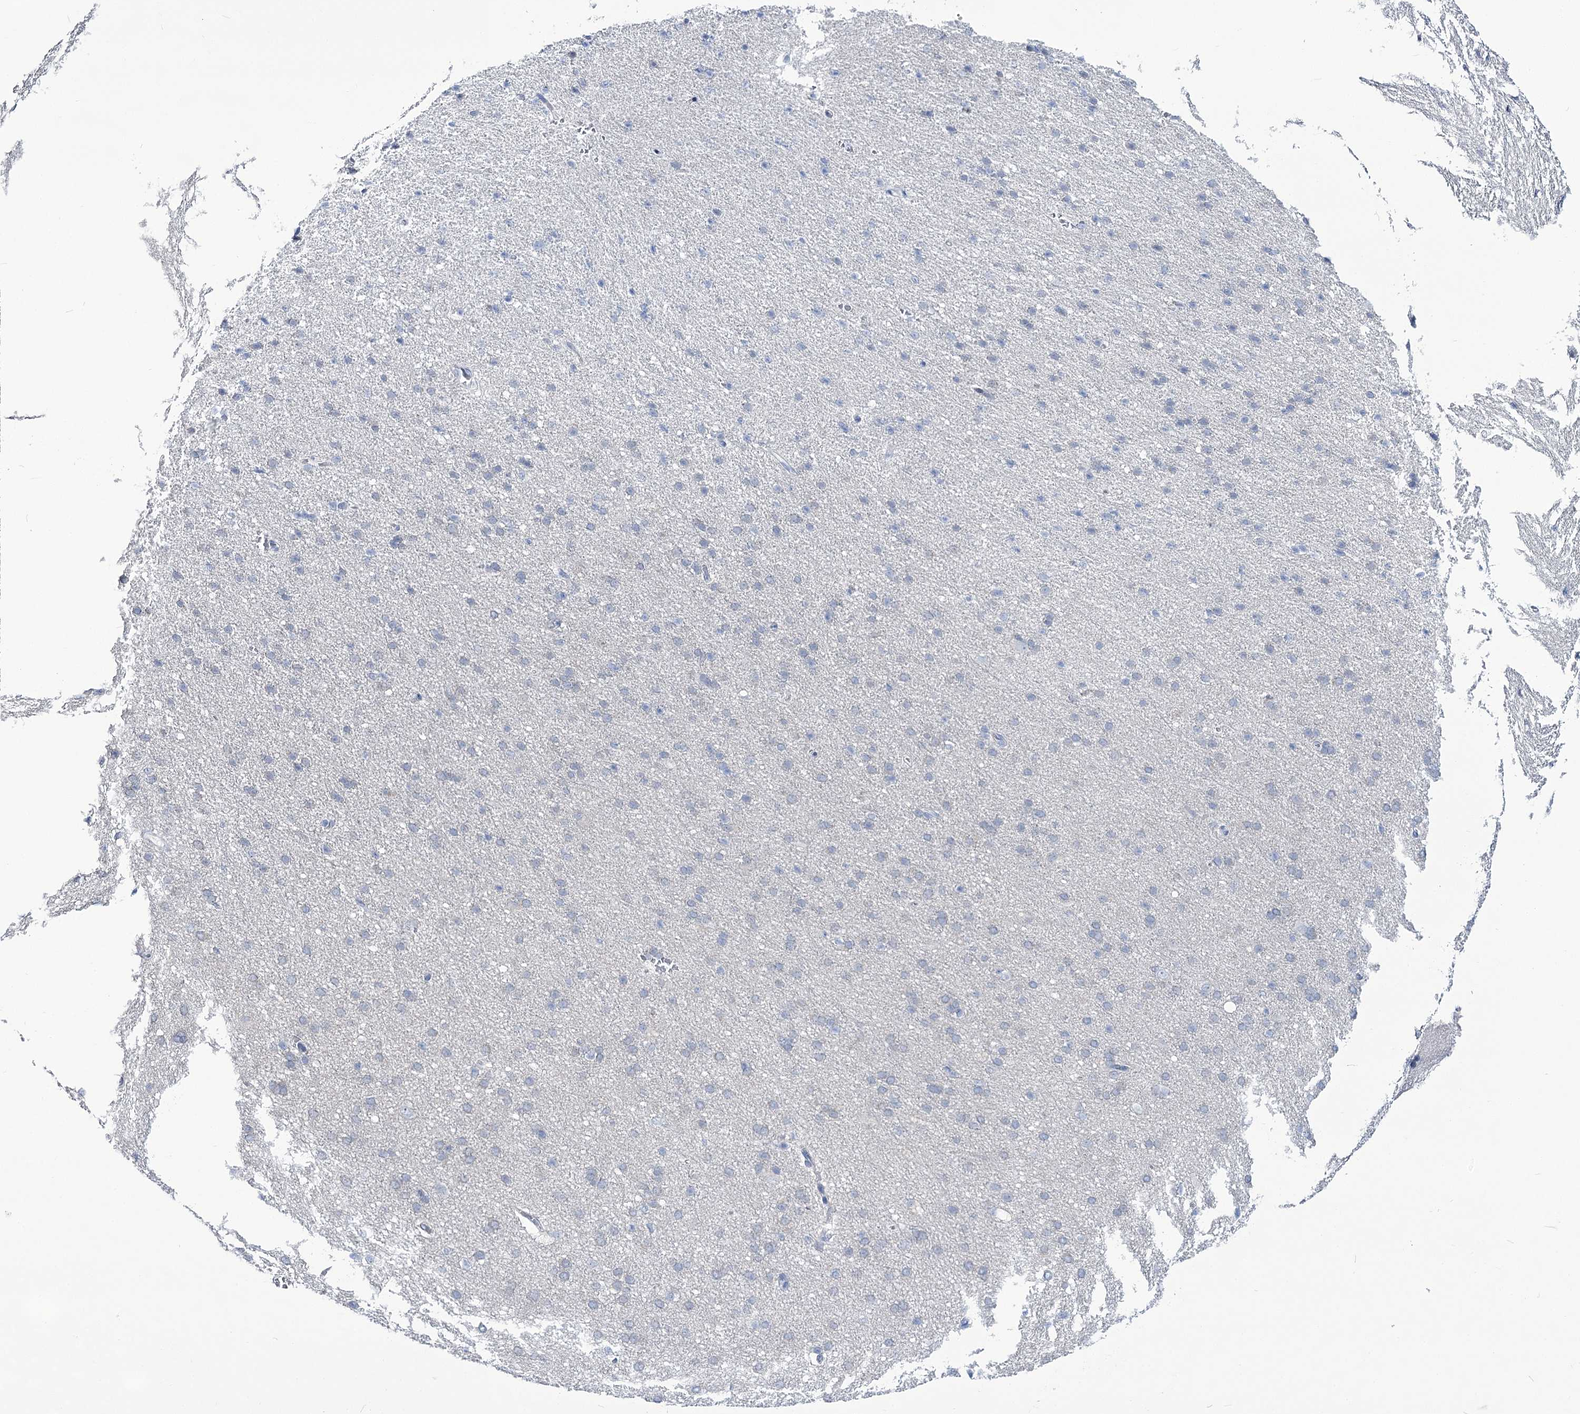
{"staining": {"intensity": "negative", "quantity": "none", "location": "none"}, "tissue": "cerebral cortex", "cell_type": "Endothelial cells", "image_type": "normal", "snomed": [{"axis": "morphology", "description": "Normal tissue, NOS"}, {"axis": "topography", "description": "Cerebral cortex"}], "caption": "Endothelial cells are negative for protein expression in normal human cerebral cortex. (Stains: DAB (3,3'-diaminobenzidine) immunohistochemistry (IHC) with hematoxylin counter stain, Microscopy: brightfield microscopy at high magnification).", "gene": "UBA6", "patient": {"sex": "male", "age": 62}}